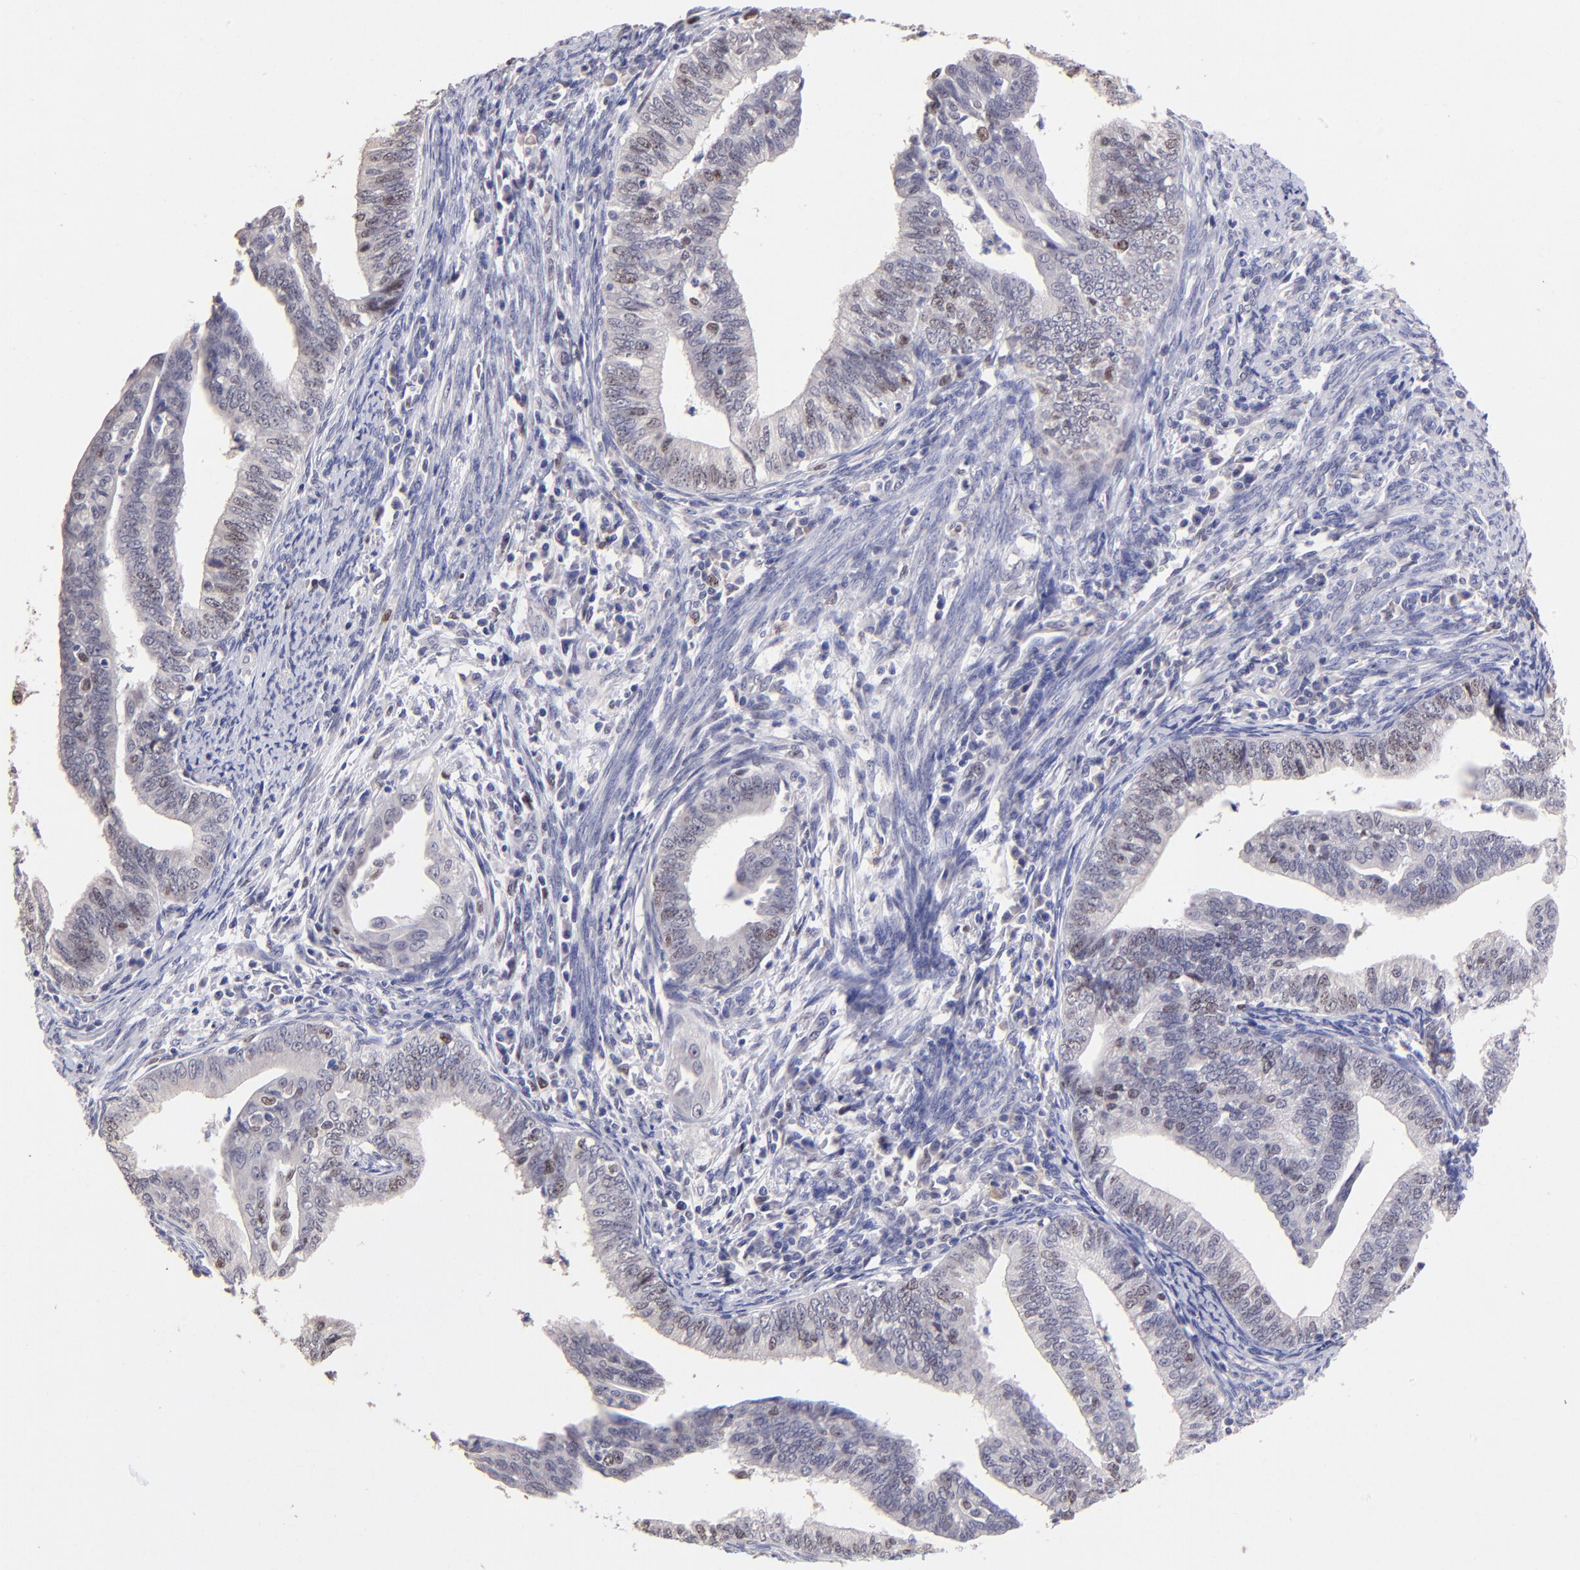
{"staining": {"intensity": "moderate", "quantity": "25%-75%", "location": "nuclear"}, "tissue": "endometrial cancer", "cell_type": "Tumor cells", "image_type": "cancer", "snomed": [{"axis": "morphology", "description": "Adenocarcinoma, NOS"}, {"axis": "topography", "description": "Endometrium"}], "caption": "The image demonstrates a brown stain indicating the presence of a protein in the nuclear of tumor cells in endometrial adenocarcinoma. Nuclei are stained in blue.", "gene": "DNMT1", "patient": {"sex": "female", "age": 66}}